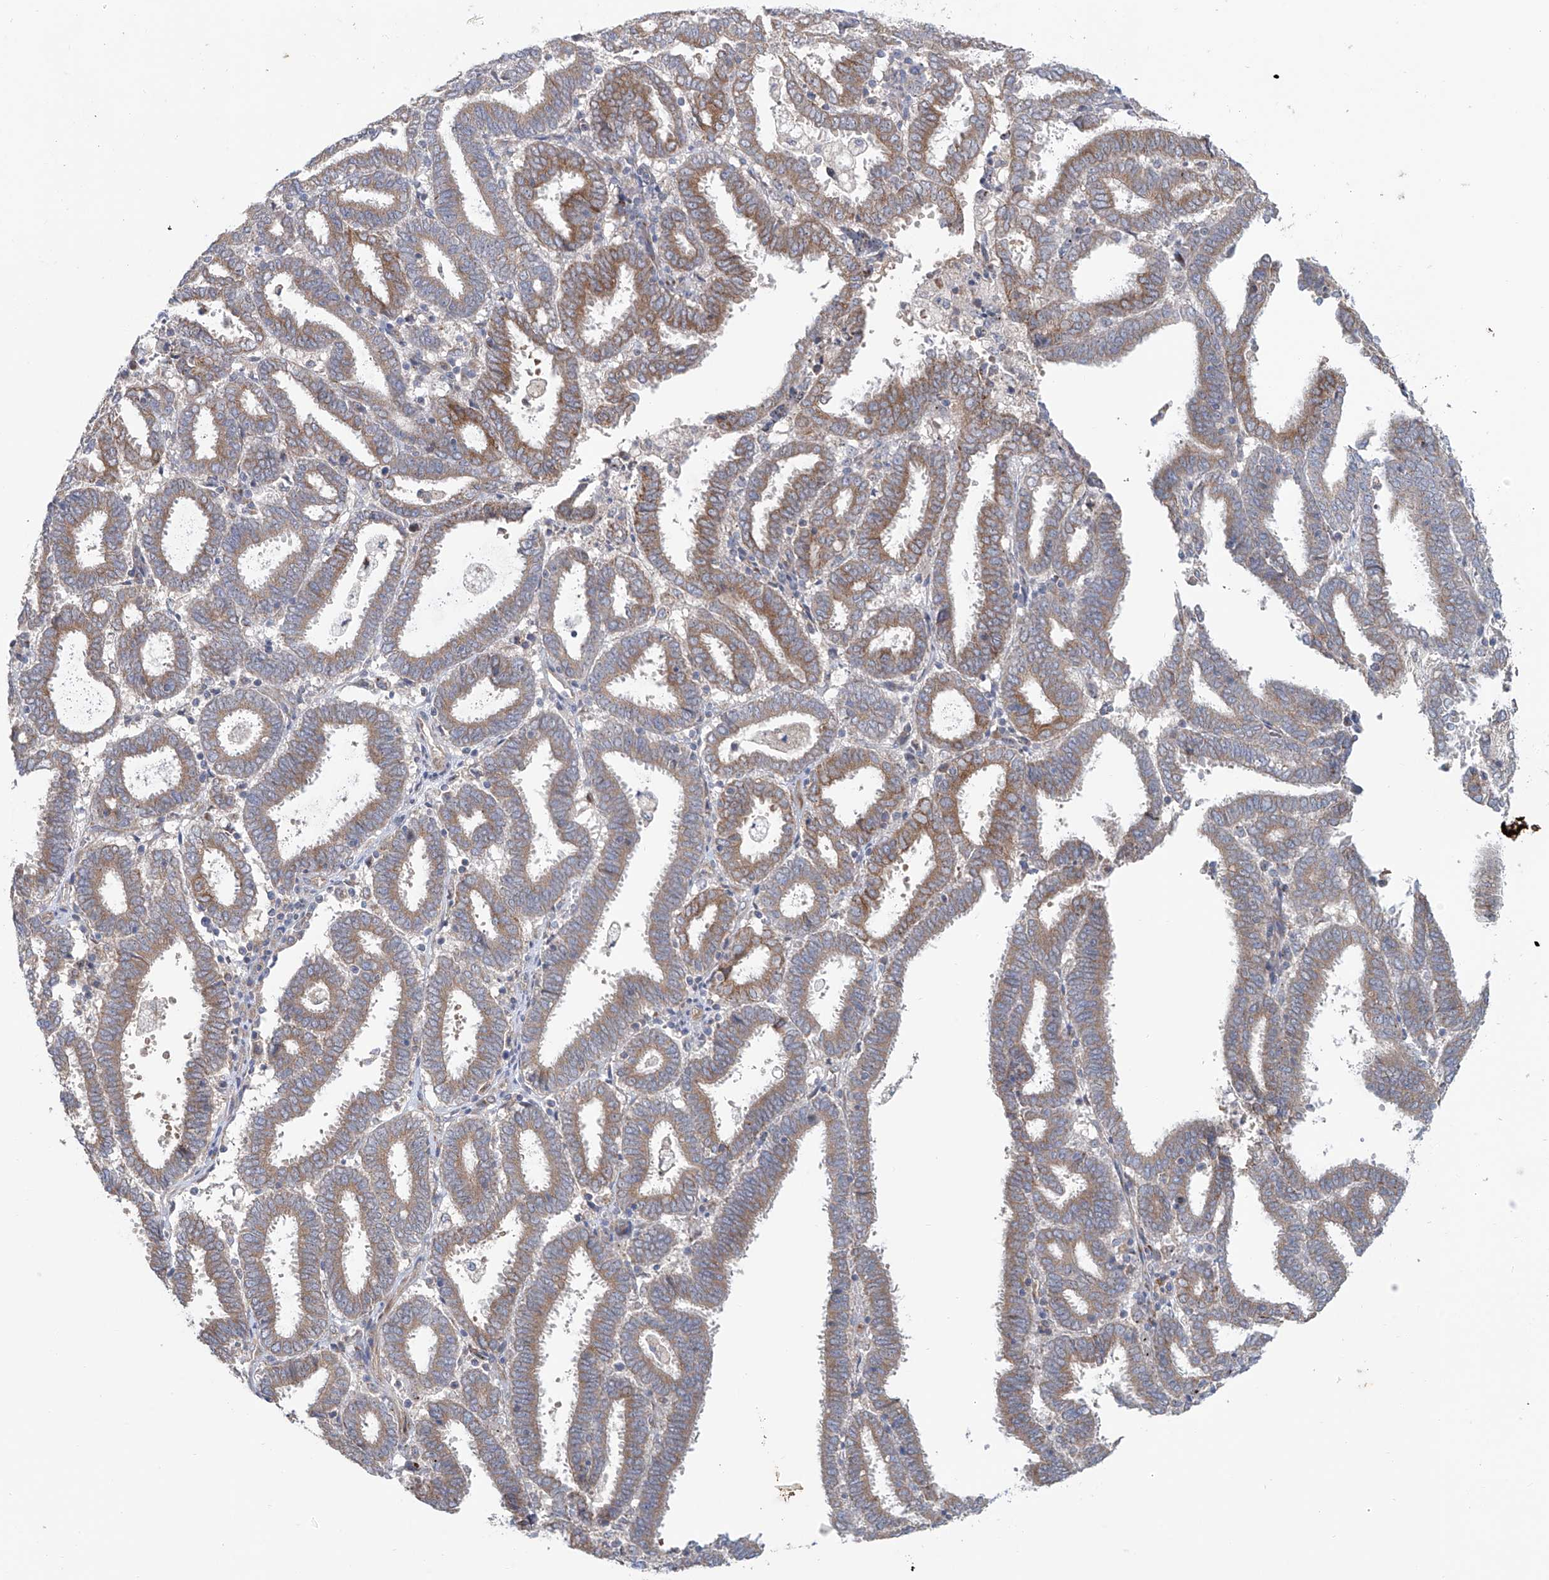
{"staining": {"intensity": "moderate", "quantity": ">75%", "location": "cytoplasmic/membranous"}, "tissue": "endometrial cancer", "cell_type": "Tumor cells", "image_type": "cancer", "snomed": [{"axis": "morphology", "description": "Adenocarcinoma, NOS"}, {"axis": "topography", "description": "Uterus"}], "caption": "Approximately >75% of tumor cells in human endometrial adenocarcinoma demonstrate moderate cytoplasmic/membranous protein staining as visualized by brown immunohistochemical staining.", "gene": "KLC4", "patient": {"sex": "female", "age": 83}}